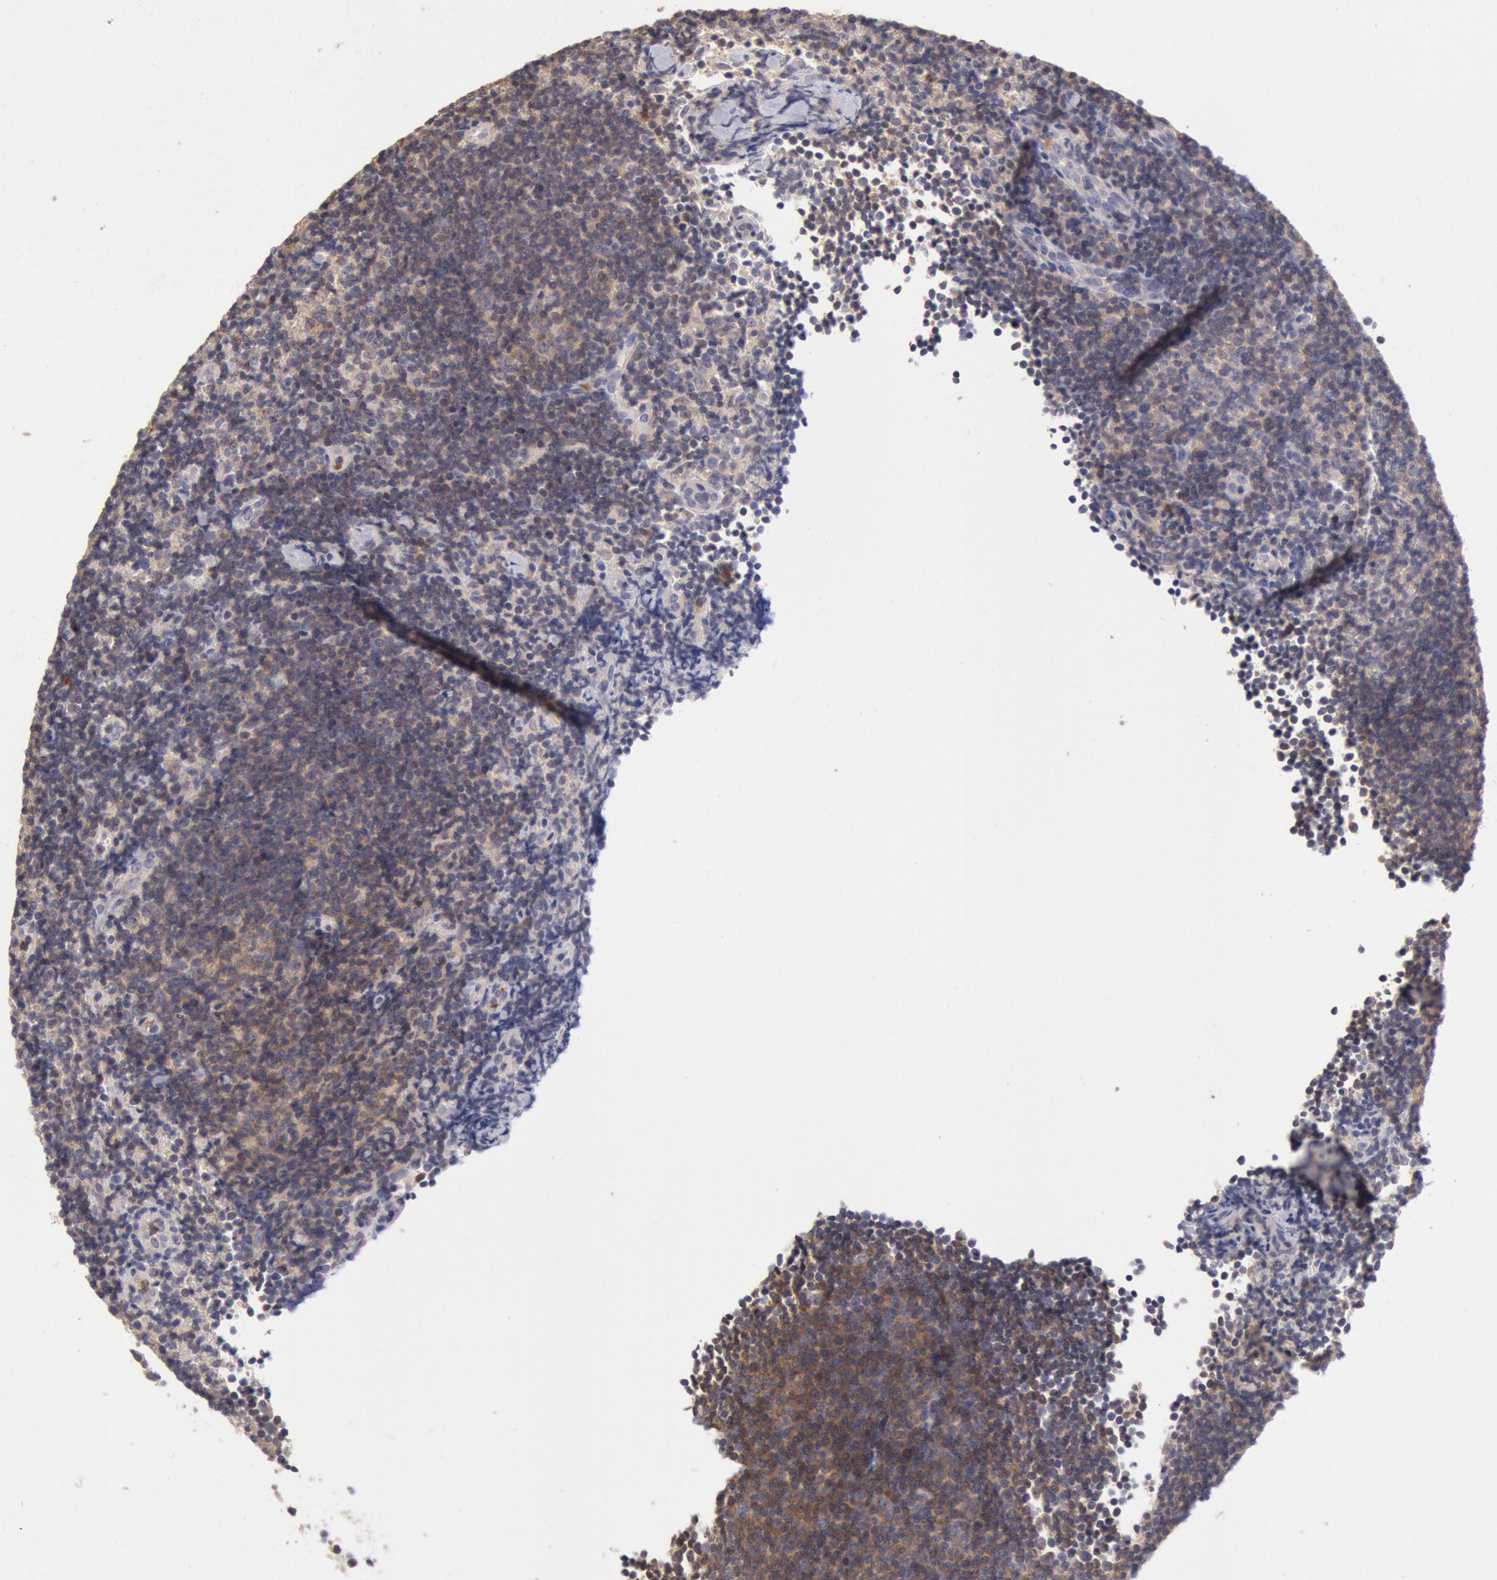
{"staining": {"intensity": "weak", "quantity": "25%-75%", "location": "cytoplasmic/membranous"}, "tissue": "lymphoma", "cell_type": "Tumor cells", "image_type": "cancer", "snomed": [{"axis": "morphology", "description": "Malignant lymphoma, non-Hodgkin's type, Low grade"}, {"axis": "topography", "description": "Lymph node"}], "caption": "Lymphoma was stained to show a protein in brown. There is low levels of weak cytoplasmic/membranous positivity in approximately 25%-75% of tumor cells. (DAB = brown stain, brightfield microscopy at high magnification).", "gene": "TMED8", "patient": {"sex": "male", "age": 49}}